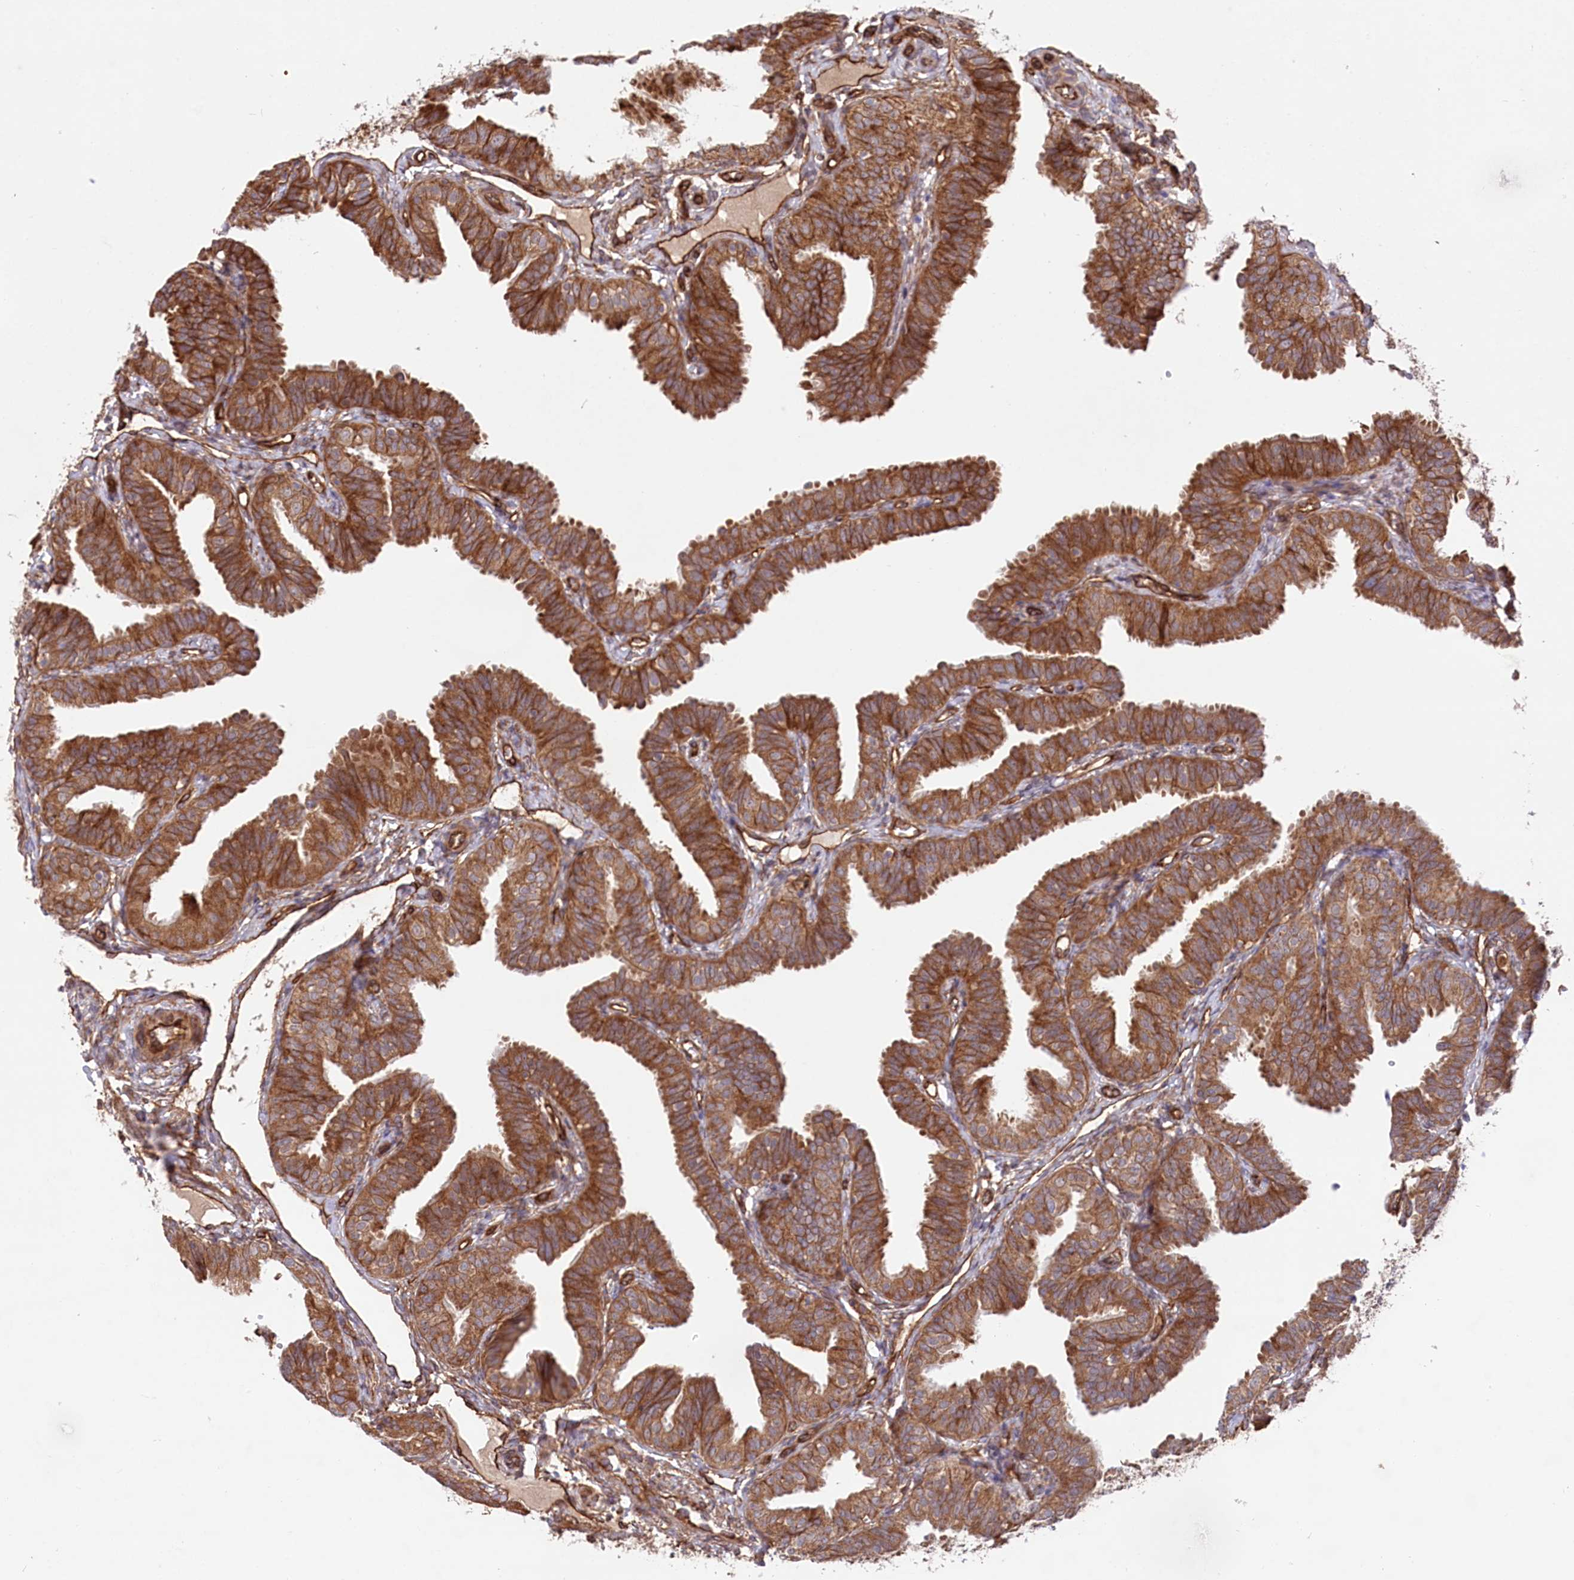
{"staining": {"intensity": "strong", "quantity": ">75%", "location": "cytoplasmic/membranous"}, "tissue": "fallopian tube", "cell_type": "Glandular cells", "image_type": "normal", "snomed": [{"axis": "morphology", "description": "Normal tissue, NOS"}, {"axis": "topography", "description": "Fallopian tube"}], "caption": "Protein analysis of normal fallopian tube displays strong cytoplasmic/membranous expression in approximately >75% of glandular cells.", "gene": "MTPAP", "patient": {"sex": "female", "age": 35}}